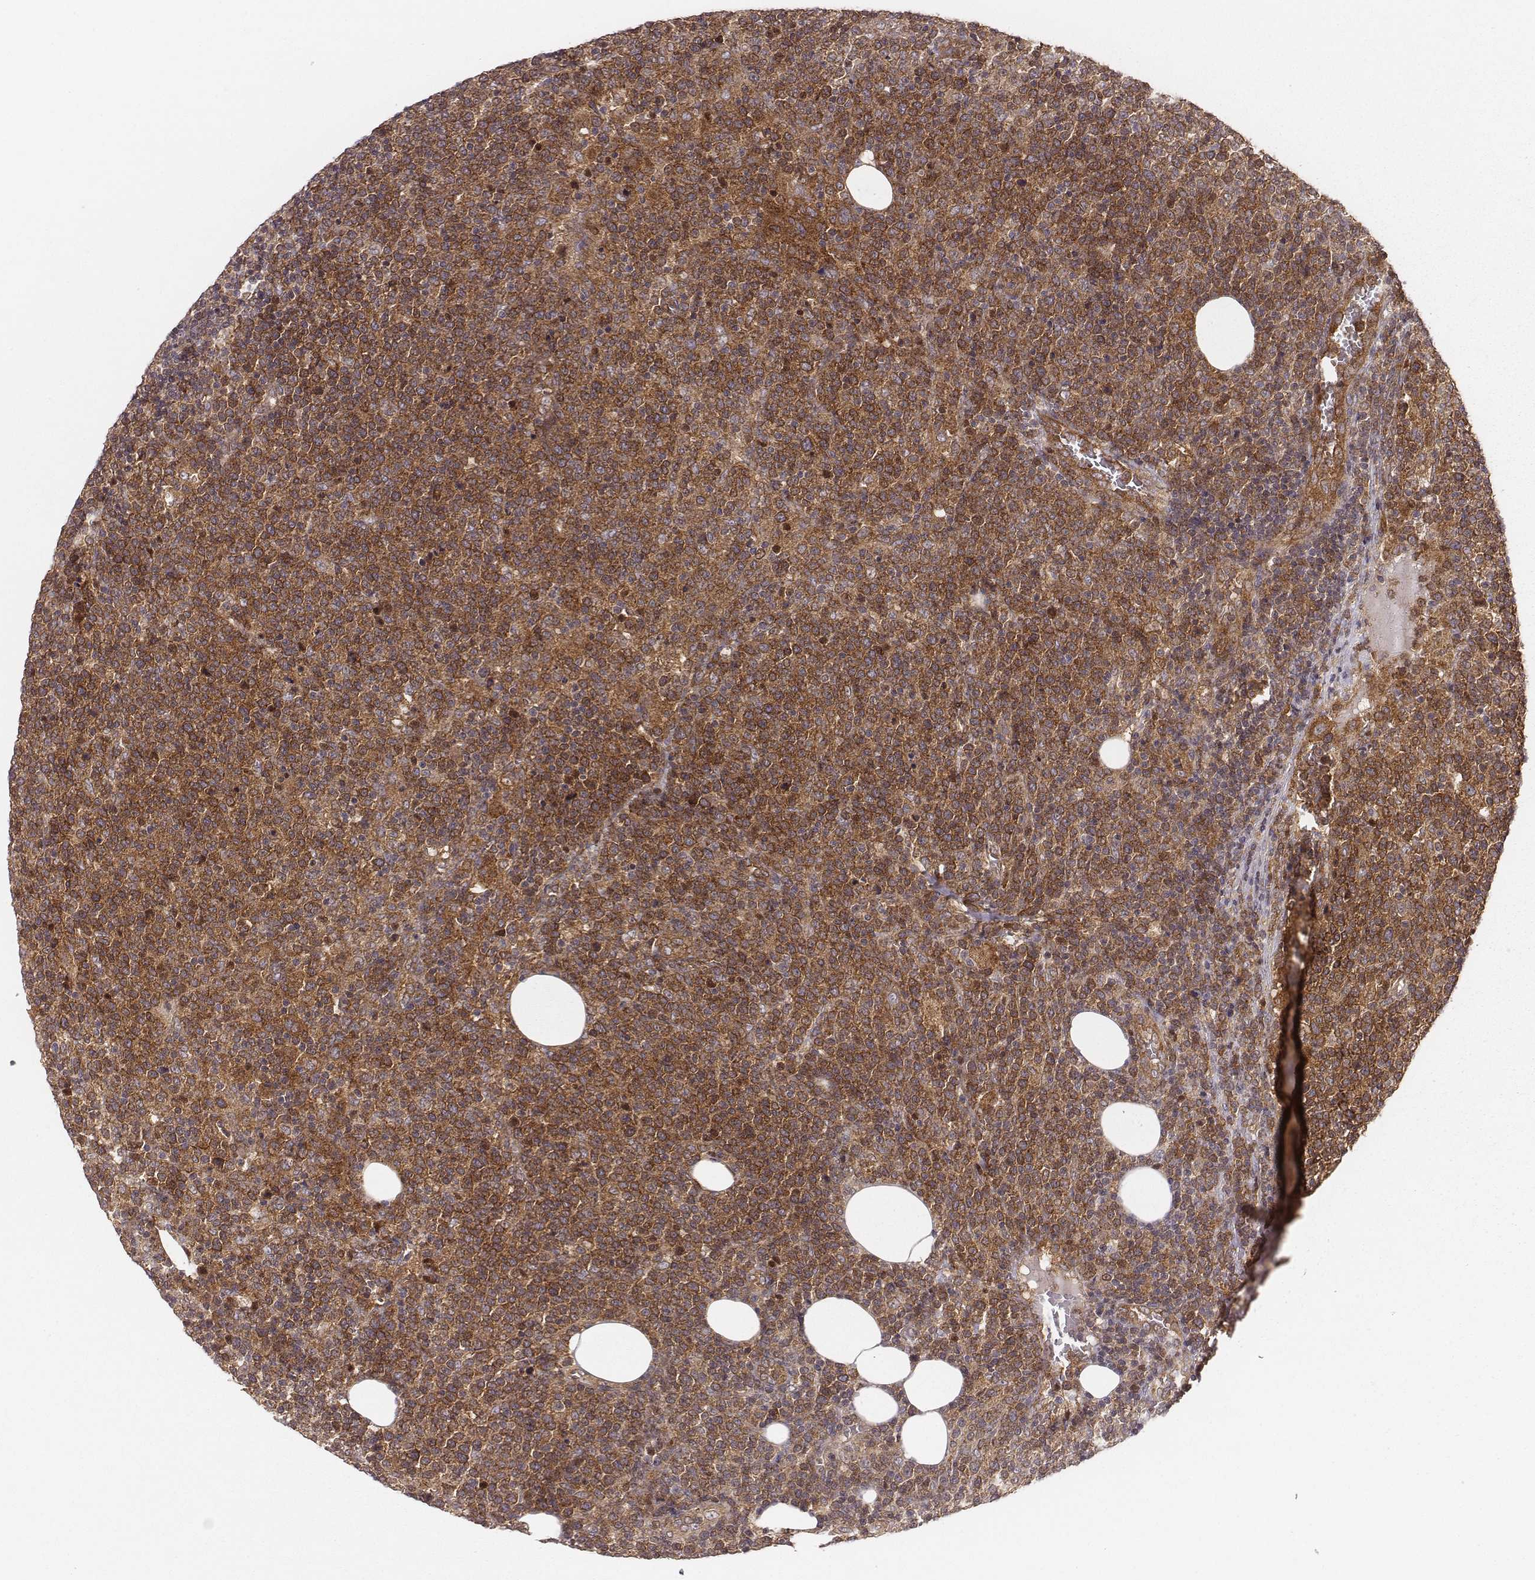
{"staining": {"intensity": "strong", "quantity": ">75%", "location": "cytoplasmic/membranous"}, "tissue": "lymphoma", "cell_type": "Tumor cells", "image_type": "cancer", "snomed": [{"axis": "morphology", "description": "Malignant lymphoma, non-Hodgkin's type, High grade"}, {"axis": "topography", "description": "Lymph node"}], "caption": "Immunohistochemistry photomicrograph of lymphoma stained for a protein (brown), which reveals high levels of strong cytoplasmic/membranous expression in about >75% of tumor cells.", "gene": "VPS26A", "patient": {"sex": "male", "age": 61}}